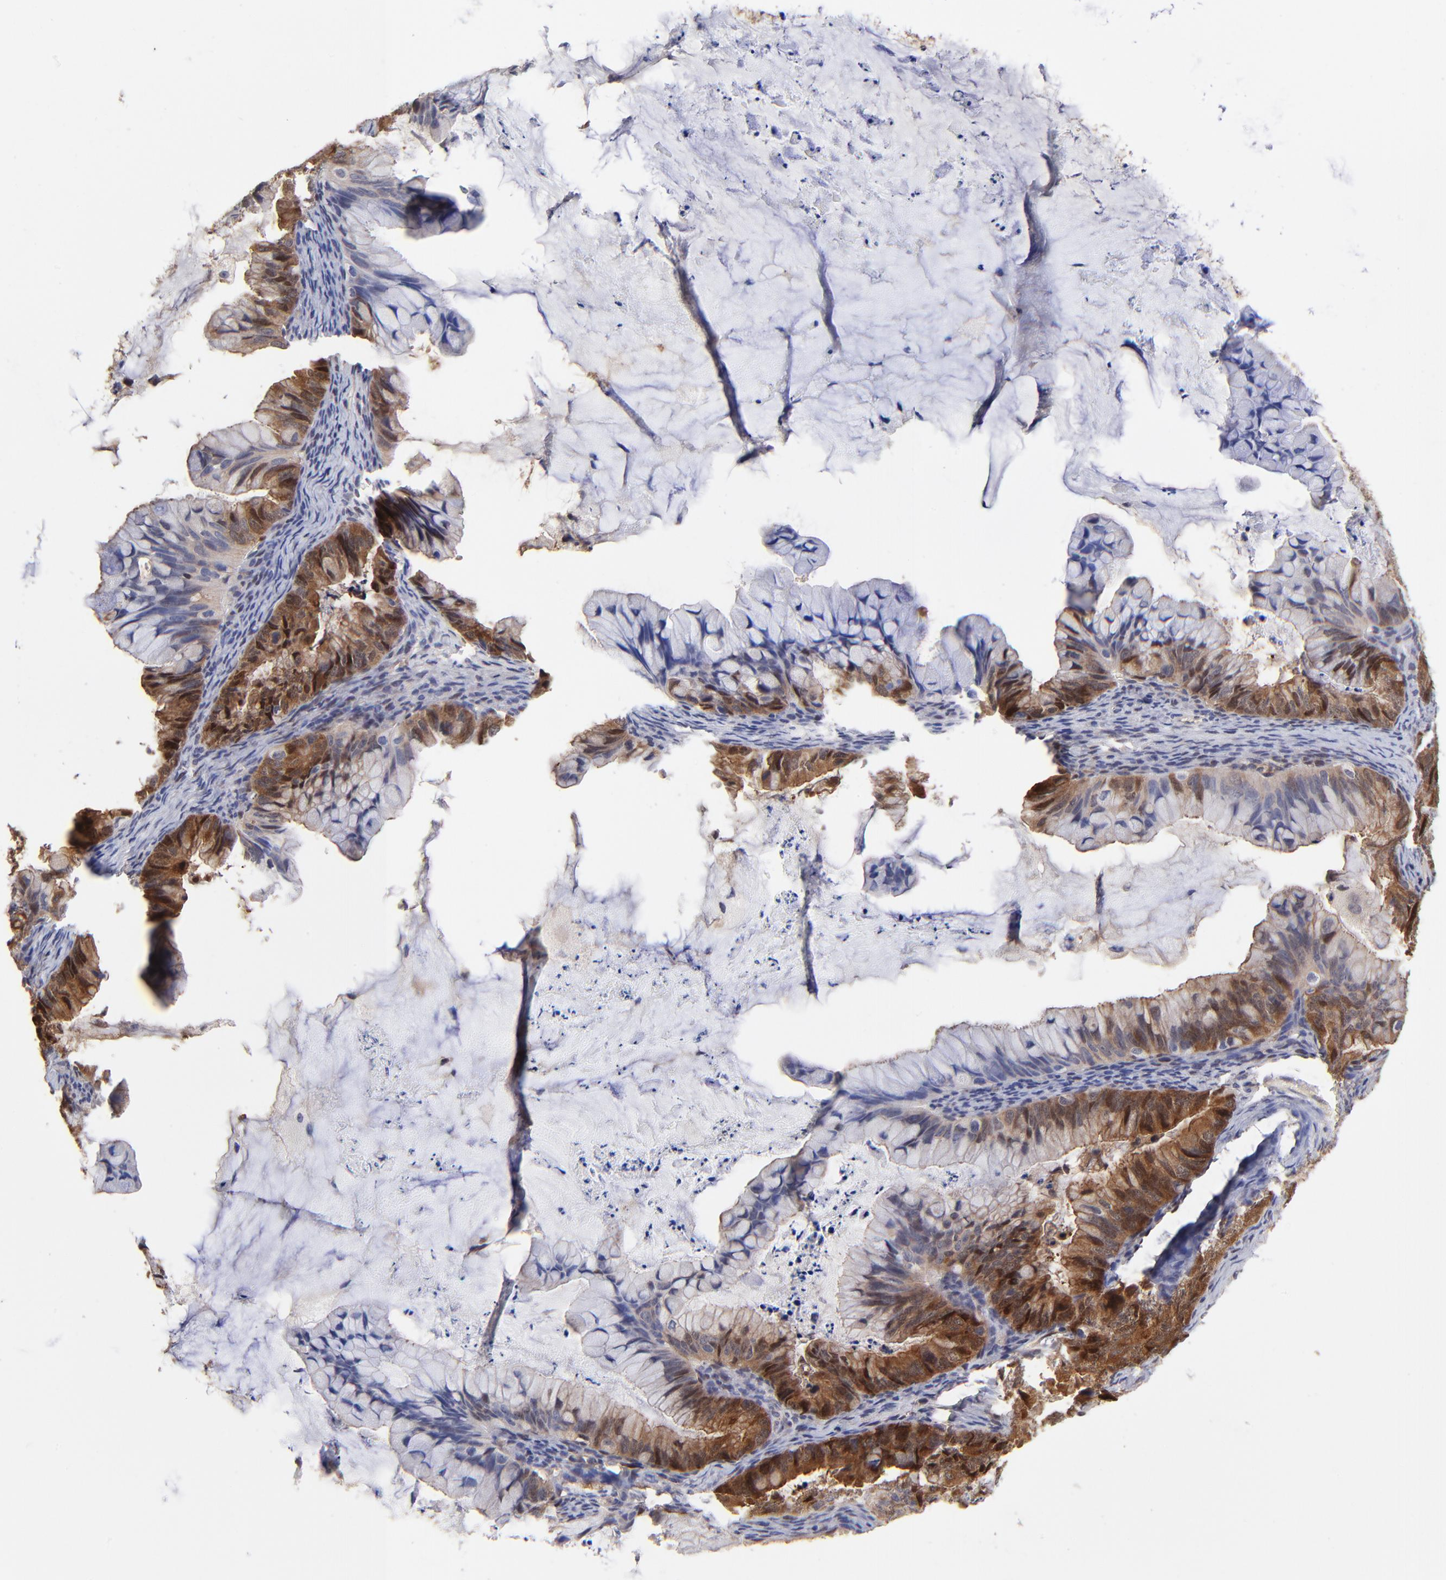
{"staining": {"intensity": "moderate", "quantity": ">75%", "location": "cytoplasmic/membranous,nuclear"}, "tissue": "ovarian cancer", "cell_type": "Tumor cells", "image_type": "cancer", "snomed": [{"axis": "morphology", "description": "Cystadenocarcinoma, mucinous, NOS"}, {"axis": "topography", "description": "Ovary"}], "caption": "About >75% of tumor cells in mucinous cystadenocarcinoma (ovarian) exhibit moderate cytoplasmic/membranous and nuclear protein expression as visualized by brown immunohistochemical staining.", "gene": "DCTPP1", "patient": {"sex": "female", "age": 36}}